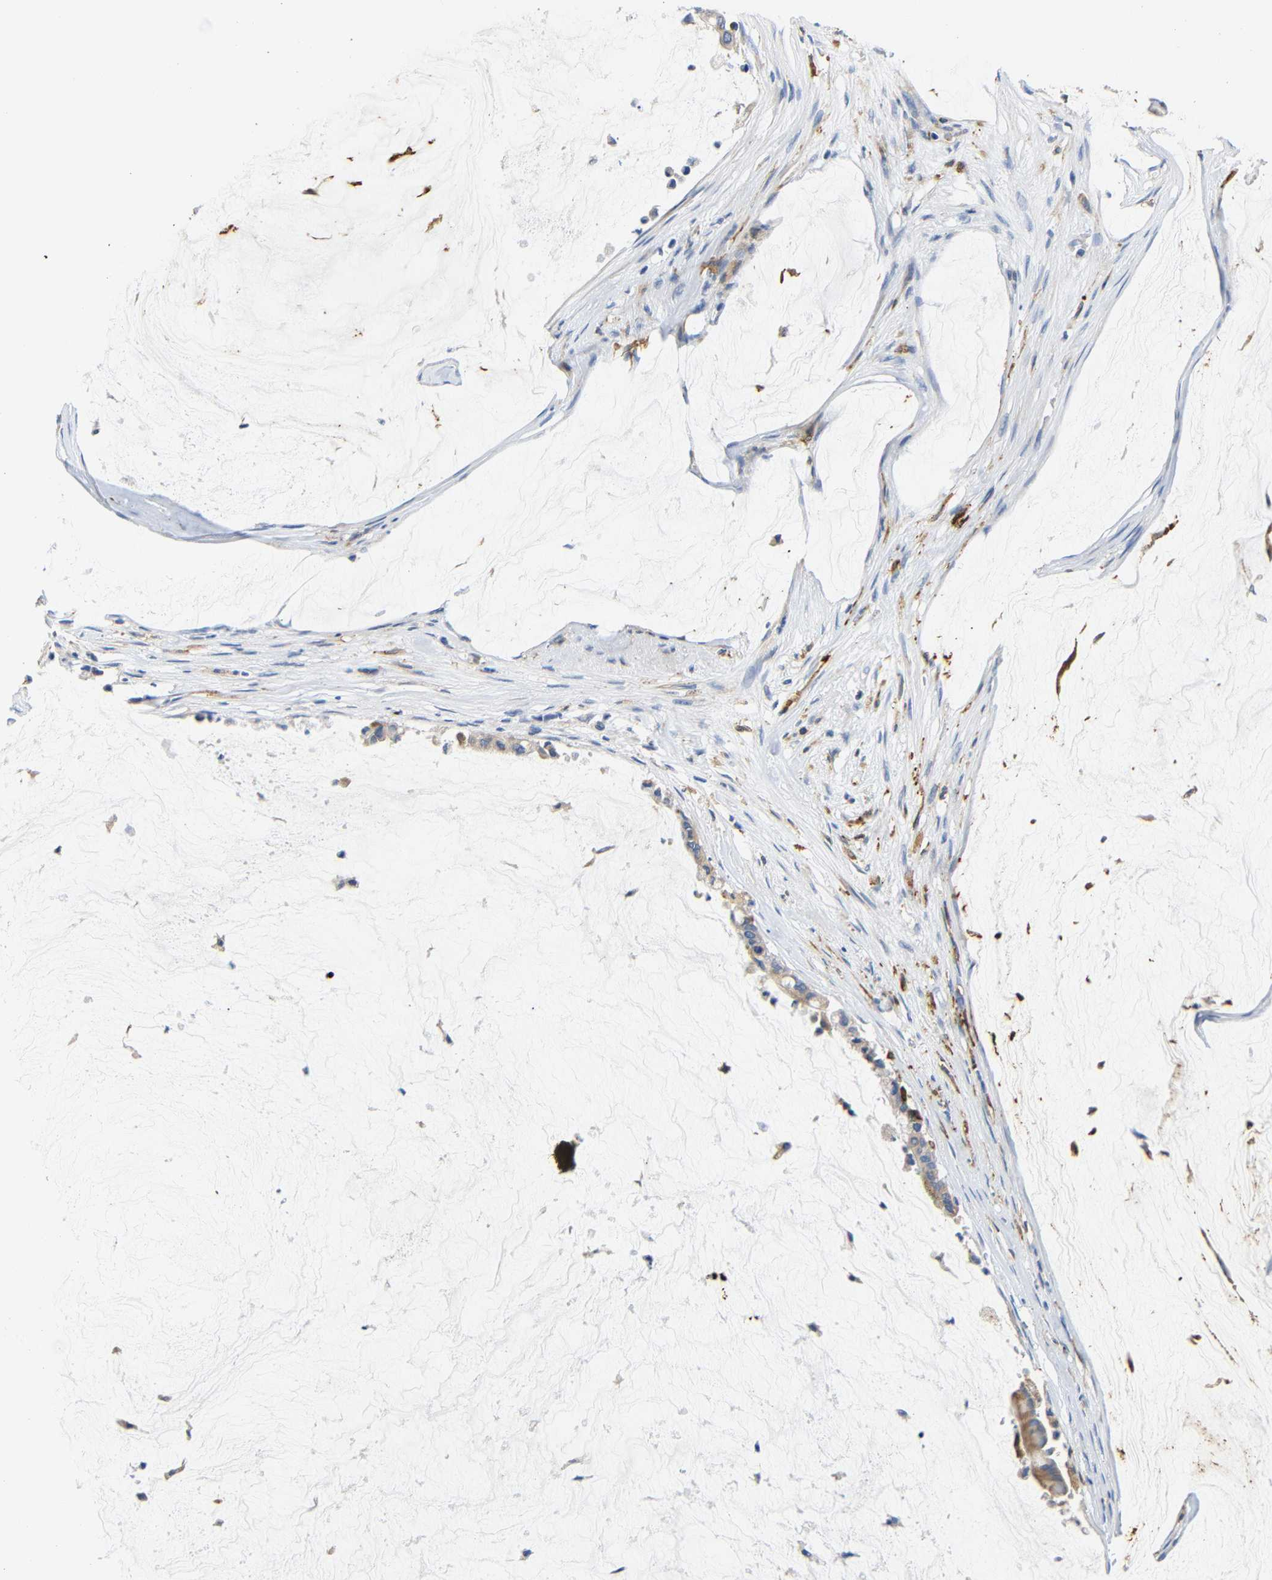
{"staining": {"intensity": "weak", "quantity": ">75%", "location": "cytoplasmic/membranous"}, "tissue": "pancreatic cancer", "cell_type": "Tumor cells", "image_type": "cancer", "snomed": [{"axis": "morphology", "description": "Adenocarcinoma, NOS"}, {"axis": "topography", "description": "Pancreas"}], "caption": "Pancreatic adenocarcinoma stained with DAB (3,3'-diaminobenzidine) immunohistochemistry (IHC) displays low levels of weak cytoplasmic/membranous staining in about >75% of tumor cells.", "gene": "HLA-DQB1", "patient": {"sex": "male", "age": 41}}